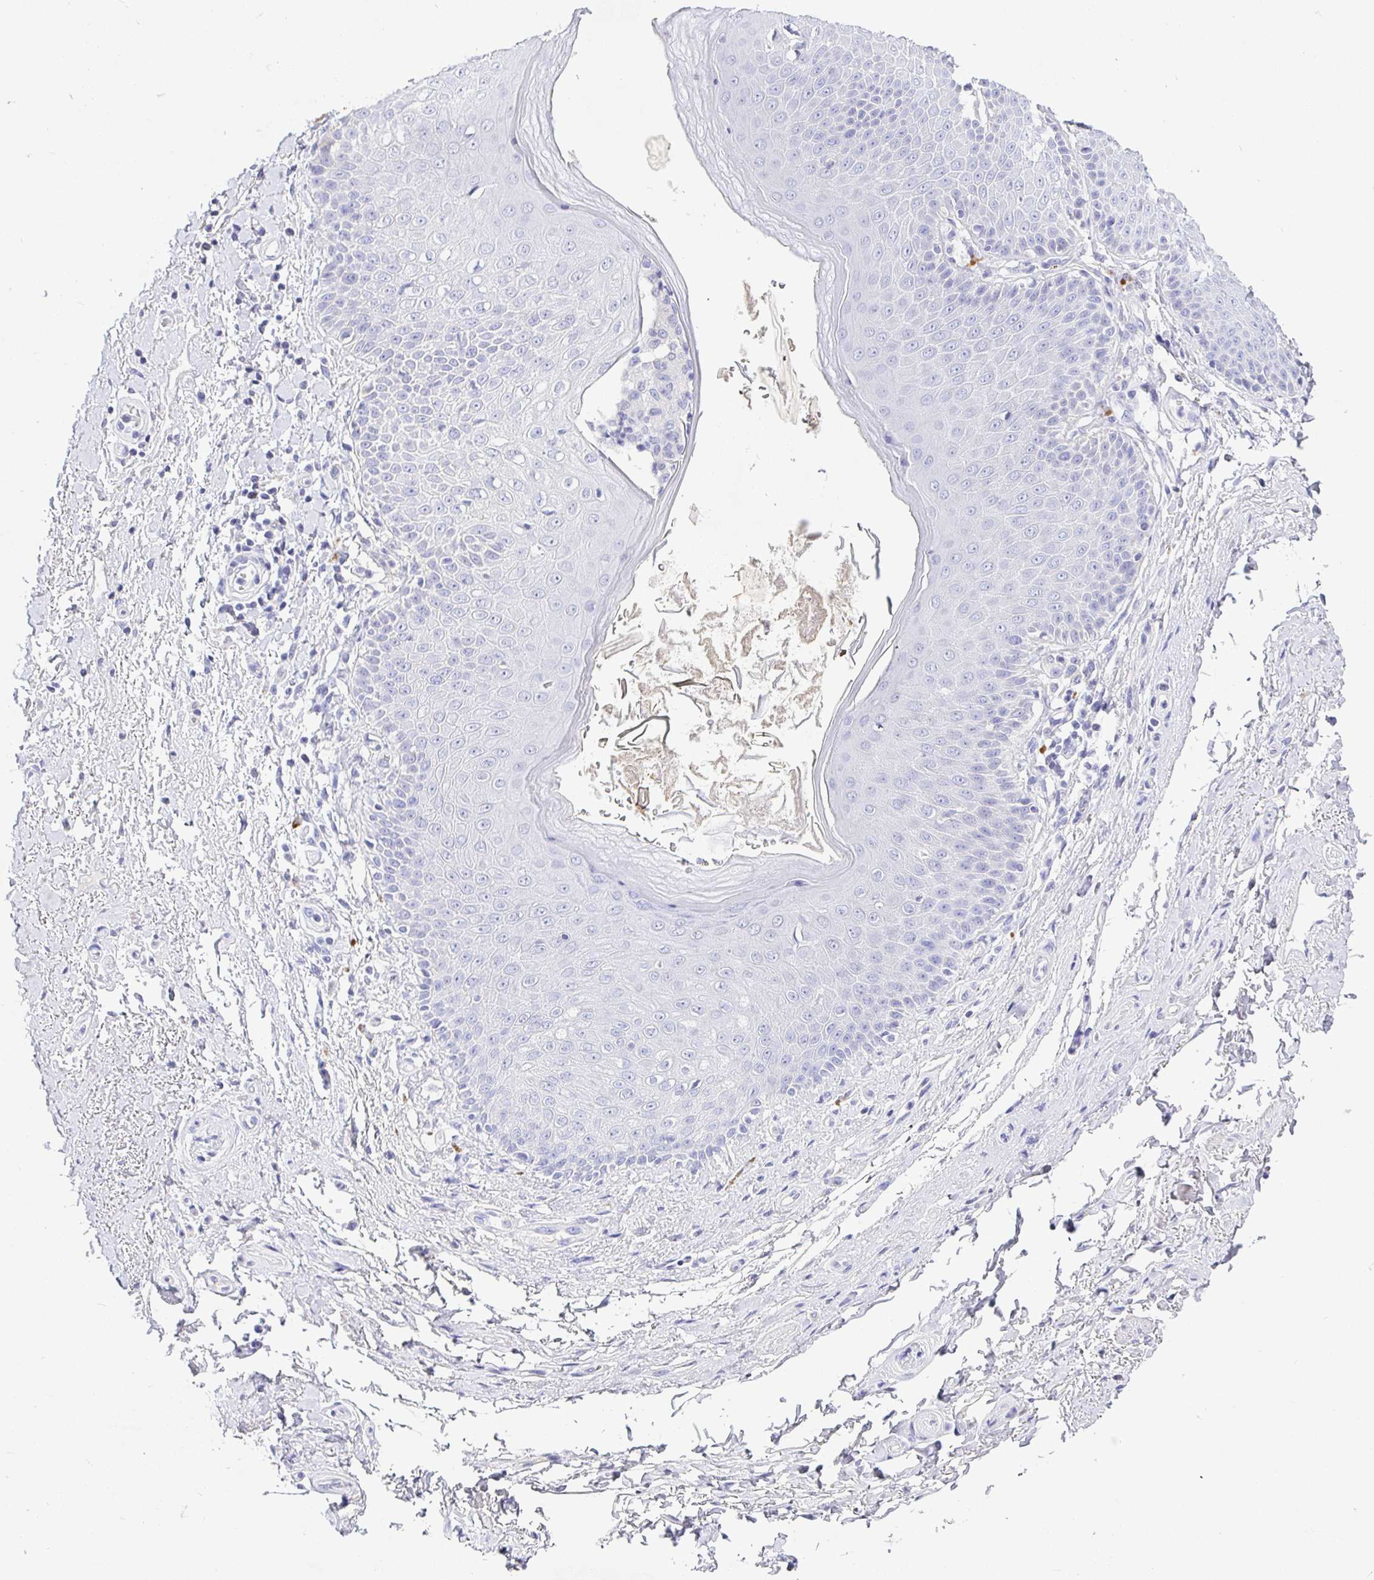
{"staining": {"intensity": "negative", "quantity": "none", "location": "none"}, "tissue": "adipose tissue", "cell_type": "Adipocytes", "image_type": "normal", "snomed": [{"axis": "morphology", "description": "Normal tissue, NOS"}, {"axis": "topography", "description": "Peripheral nerve tissue"}], "caption": "IHC of unremarkable human adipose tissue shows no positivity in adipocytes.", "gene": "TPTE", "patient": {"sex": "male", "age": 51}}